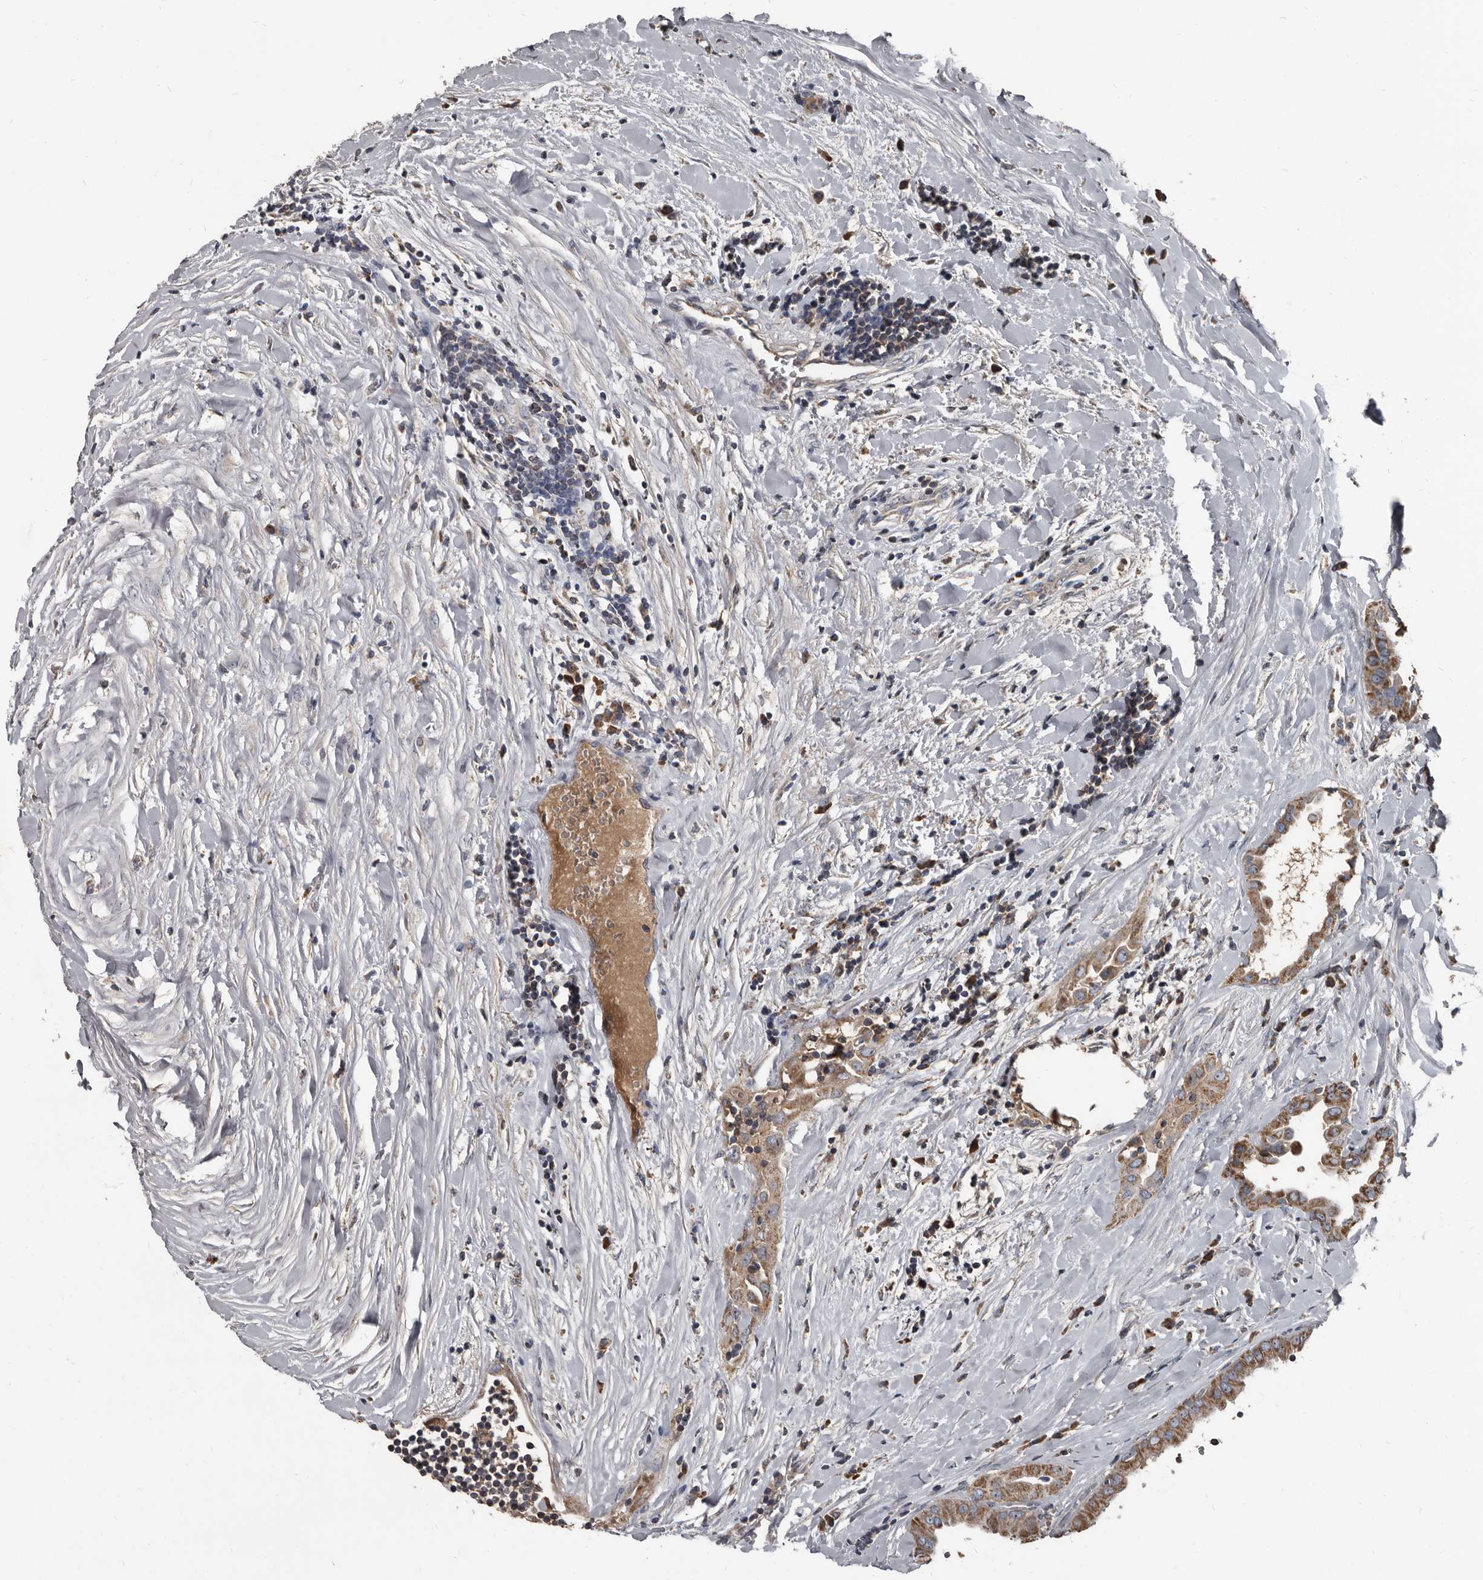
{"staining": {"intensity": "moderate", "quantity": ">75%", "location": "cytoplasmic/membranous"}, "tissue": "thyroid cancer", "cell_type": "Tumor cells", "image_type": "cancer", "snomed": [{"axis": "morphology", "description": "Papillary adenocarcinoma, NOS"}, {"axis": "topography", "description": "Thyroid gland"}], "caption": "Moderate cytoplasmic/membranous protein expression is identified in about >75% of tumor cells in thyroid papillary adenocarcinoma.", "gene": "GREB1", "patient": {"sex": "male", "age": 33}}